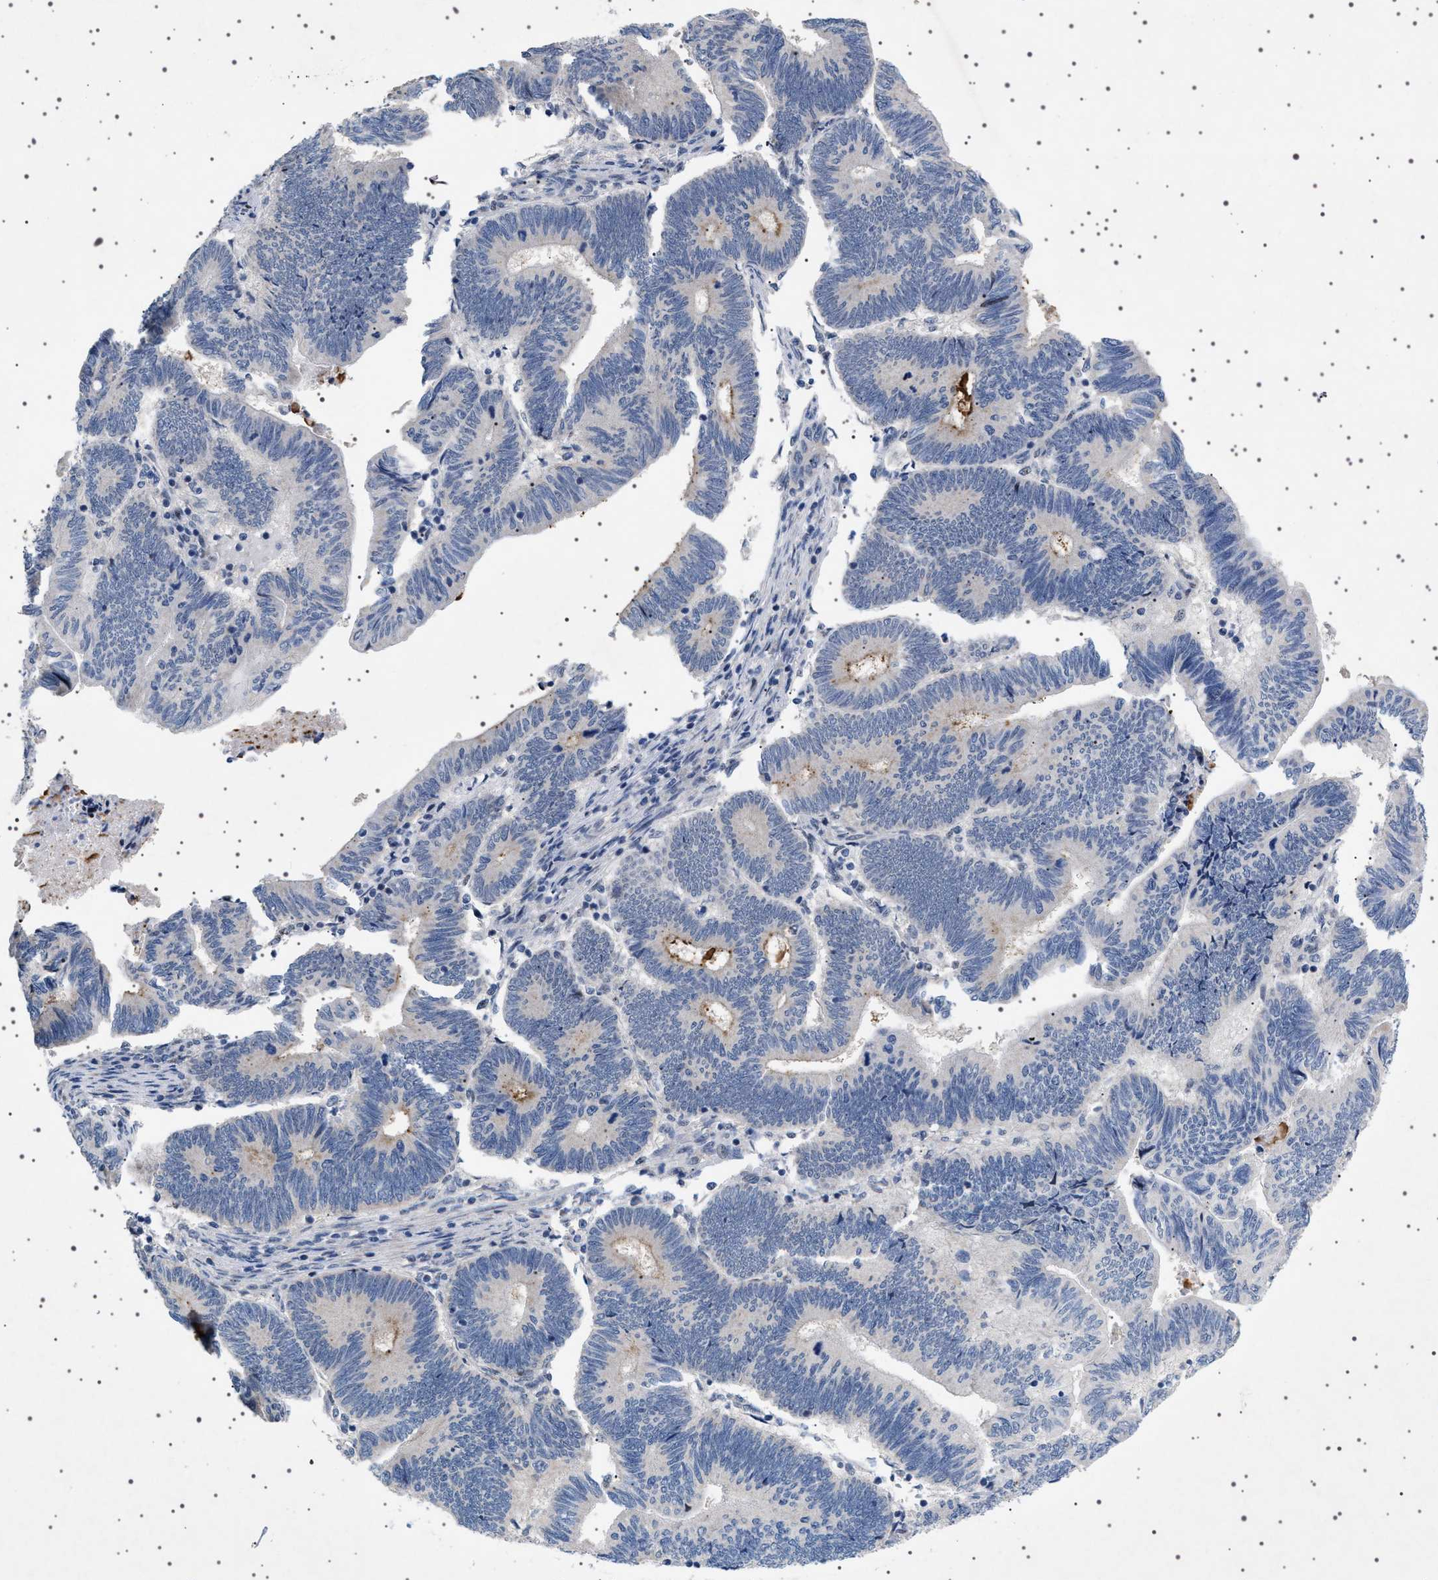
{"staining": {"intensity": "negative", "quantity": "none", "location": "none"}, "tissue": "pancreatic cancer", "cell_type": "Tumor cells", "image_type": "cancer", "snomed": [{"axis": "morphology", "description": "Adenocarcinoma, NOS"}, {"axis": "topography", "description": "Pancreas"}], "caption": "An image of human pancreatic cancer is negative for staining in tumor cells.", "gene": "HTR1A", "patient": {"sex": "female", "age": 70}}